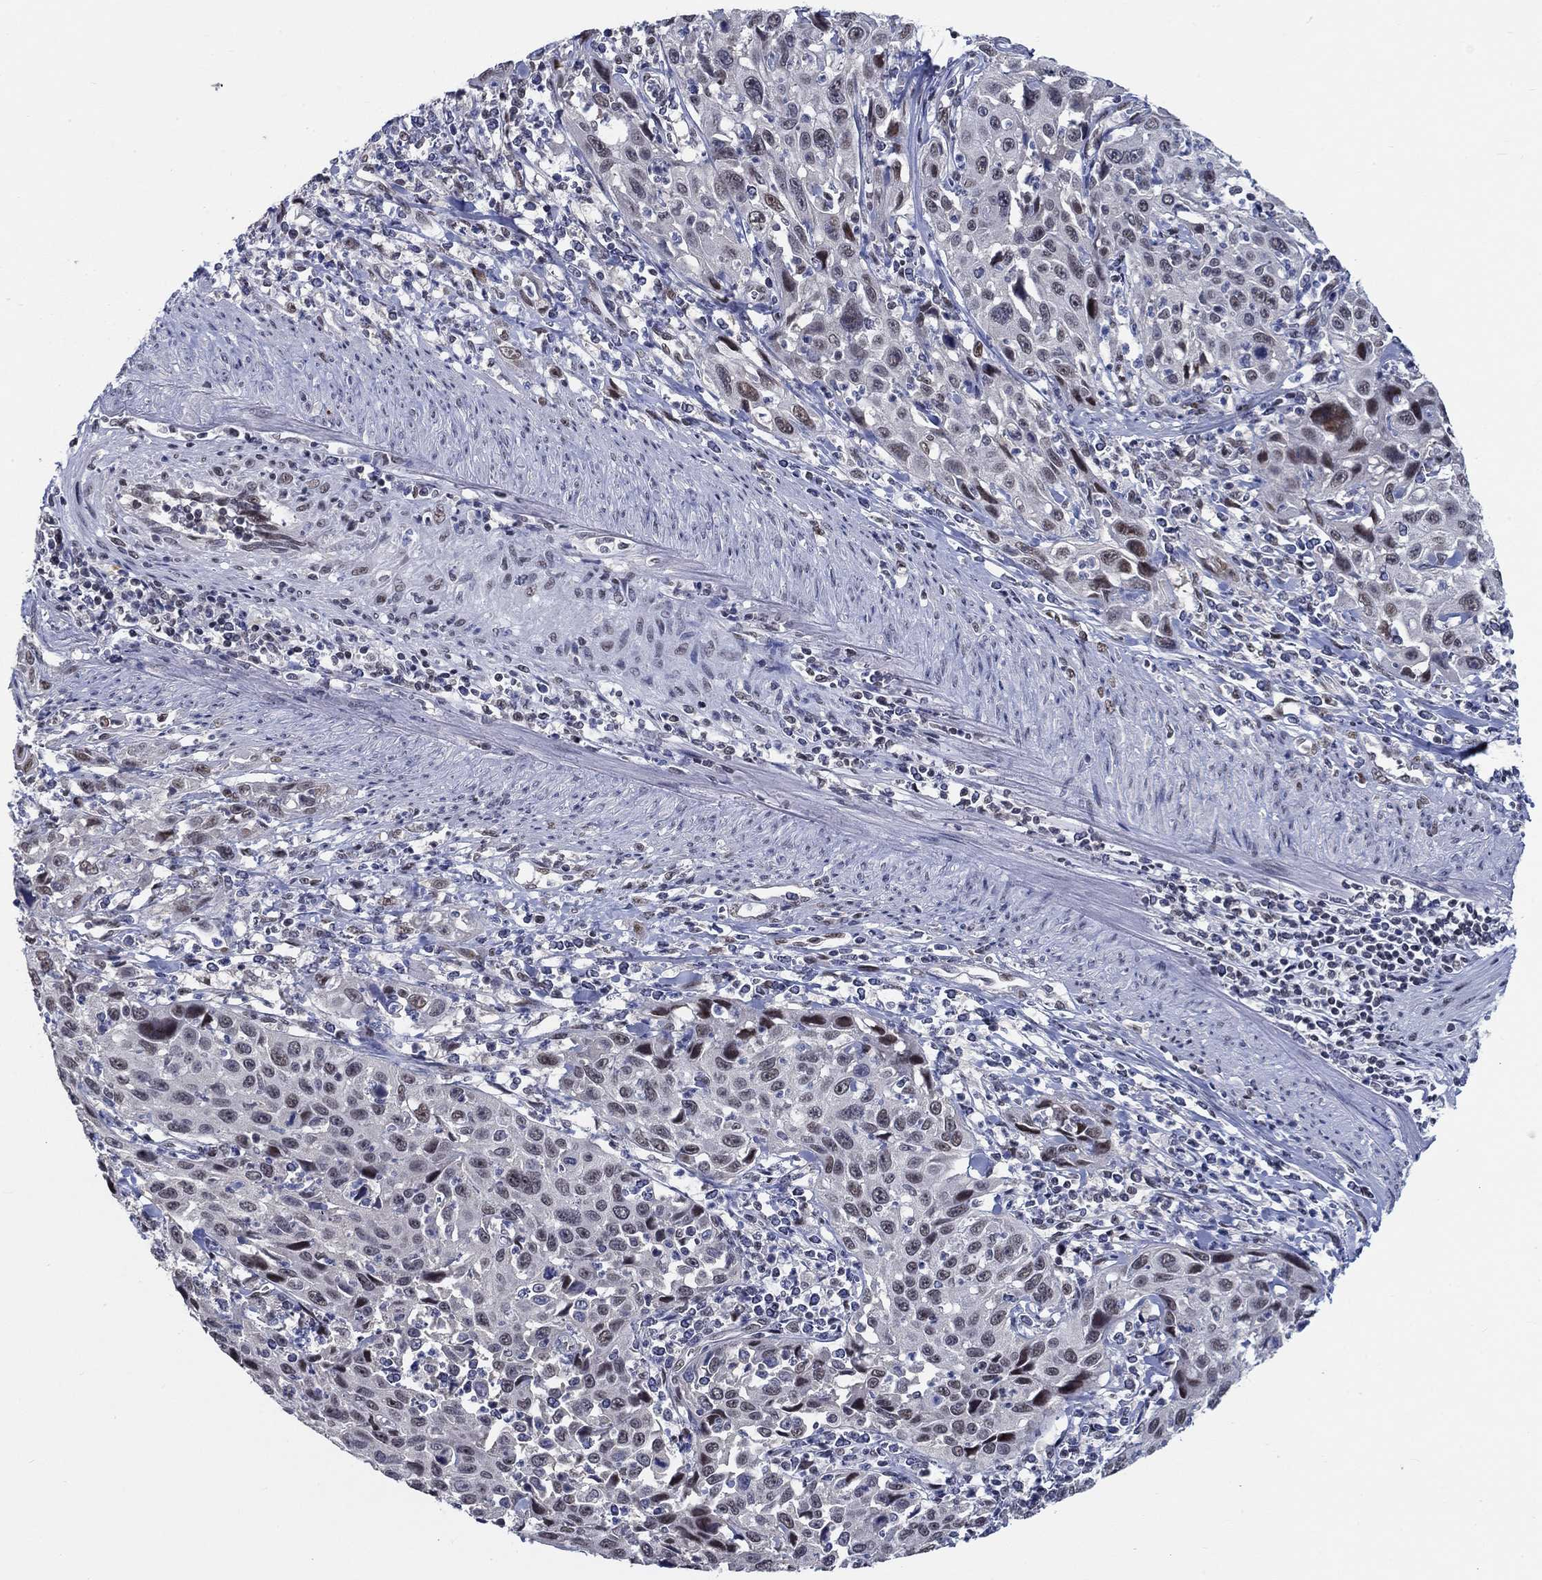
{"staining": {"intensity": "weak", "quantity": "<25%", "location": "nuclear"}, "tissue": "cervical cancer", "cell_type": "Tumor cells", "image_type": "cancer", "snomed": [{"axis": "morphology", "description": "Squamous cell carcinoma, NOS"}, {"axis": "topography", "description": "Cervix"}], "caption": "IHC of squamous cell carcinoma (cervical) exhibits no positivity in tumor cells.", "gene": "HTN1", "patient": {"sex": "female", "age": 26}}